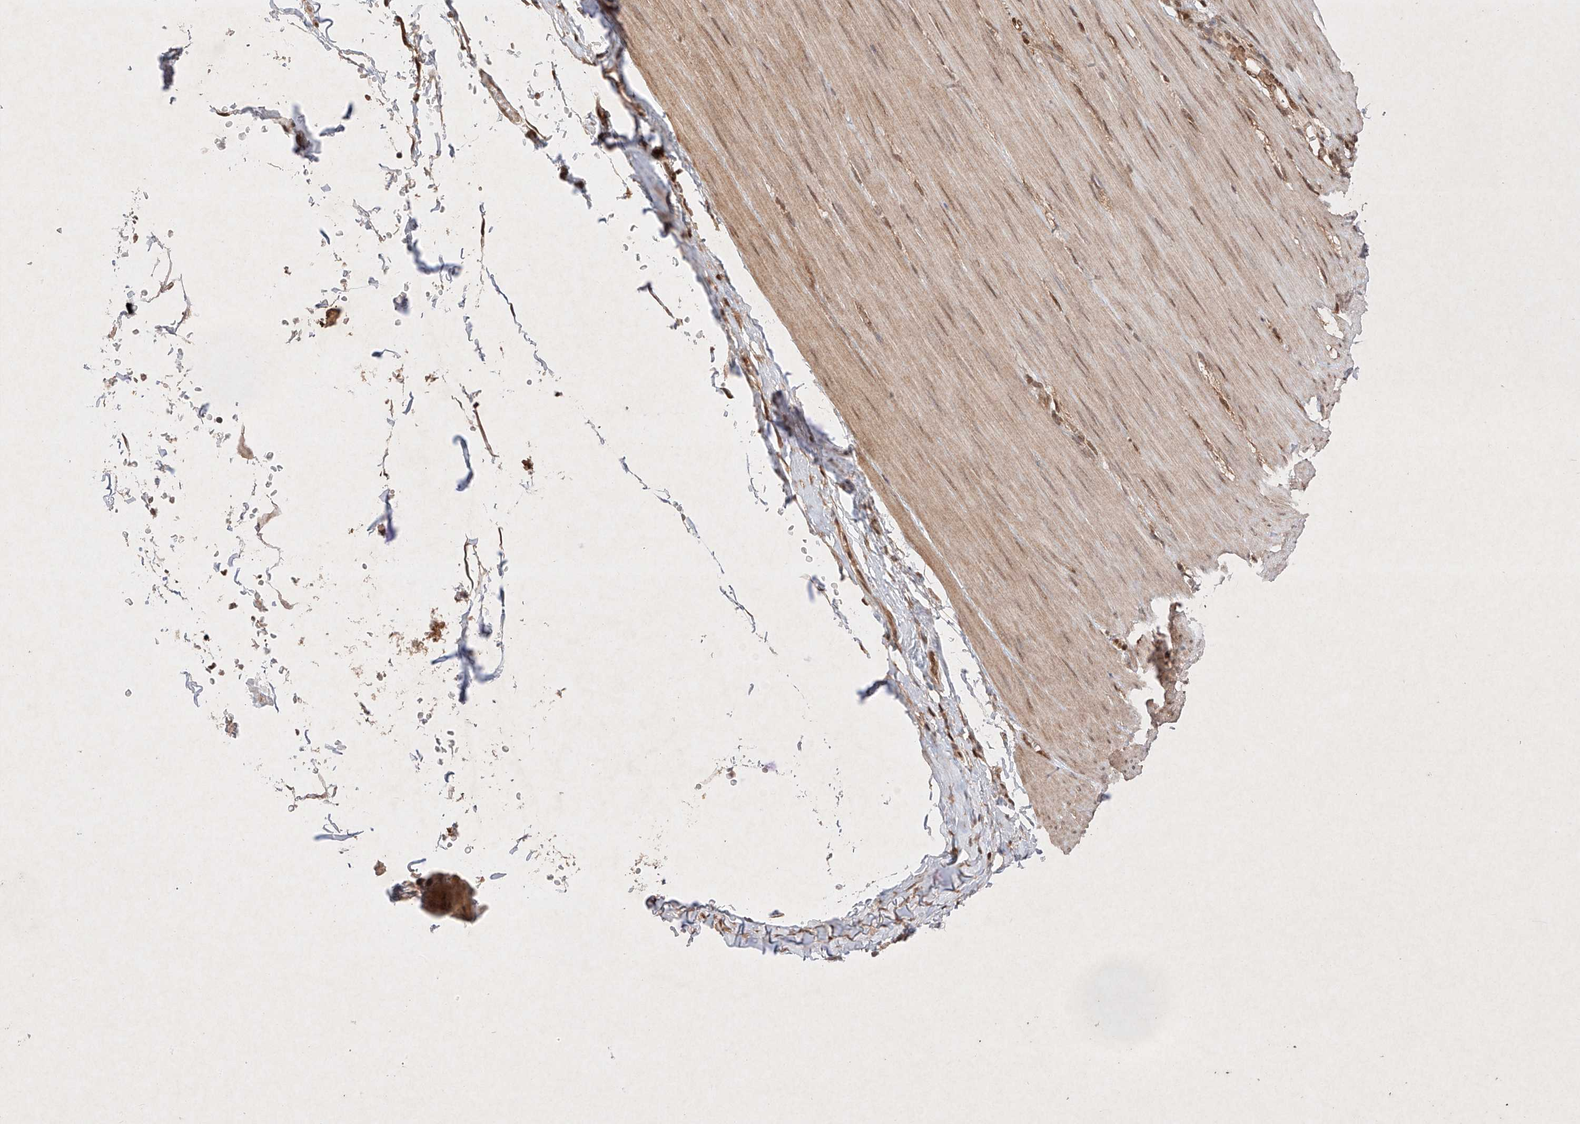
{"staining": {"intensity": "weak", "quantity": ">75%", "location": "cytoplasmic/membranous,nuclear"}, "tissue": "smooth muscle", "cell_type": "Smooth muscle cells", "image_type": "normal", "snomed": [{"axis": "morphology", "description": "Normal tissue, NOS"}, {"axis": "morphology", "description": "Adenocarcinoma, NOS"}, {"axis": "topography", "description": "Colon"}, {"axis": "topography", "description": "Peripheral nerve tissue"}], "caption": "This photomicrograph demonstrates immunohistochemistry (IHC) staining of benign human smooth muscle, with low weak cytoplasmic/membranous,nuclear expression in about >75% of smooth muscle cells.", "gene": "RNF31", "patient": {"sex": "male", "age": 14}}